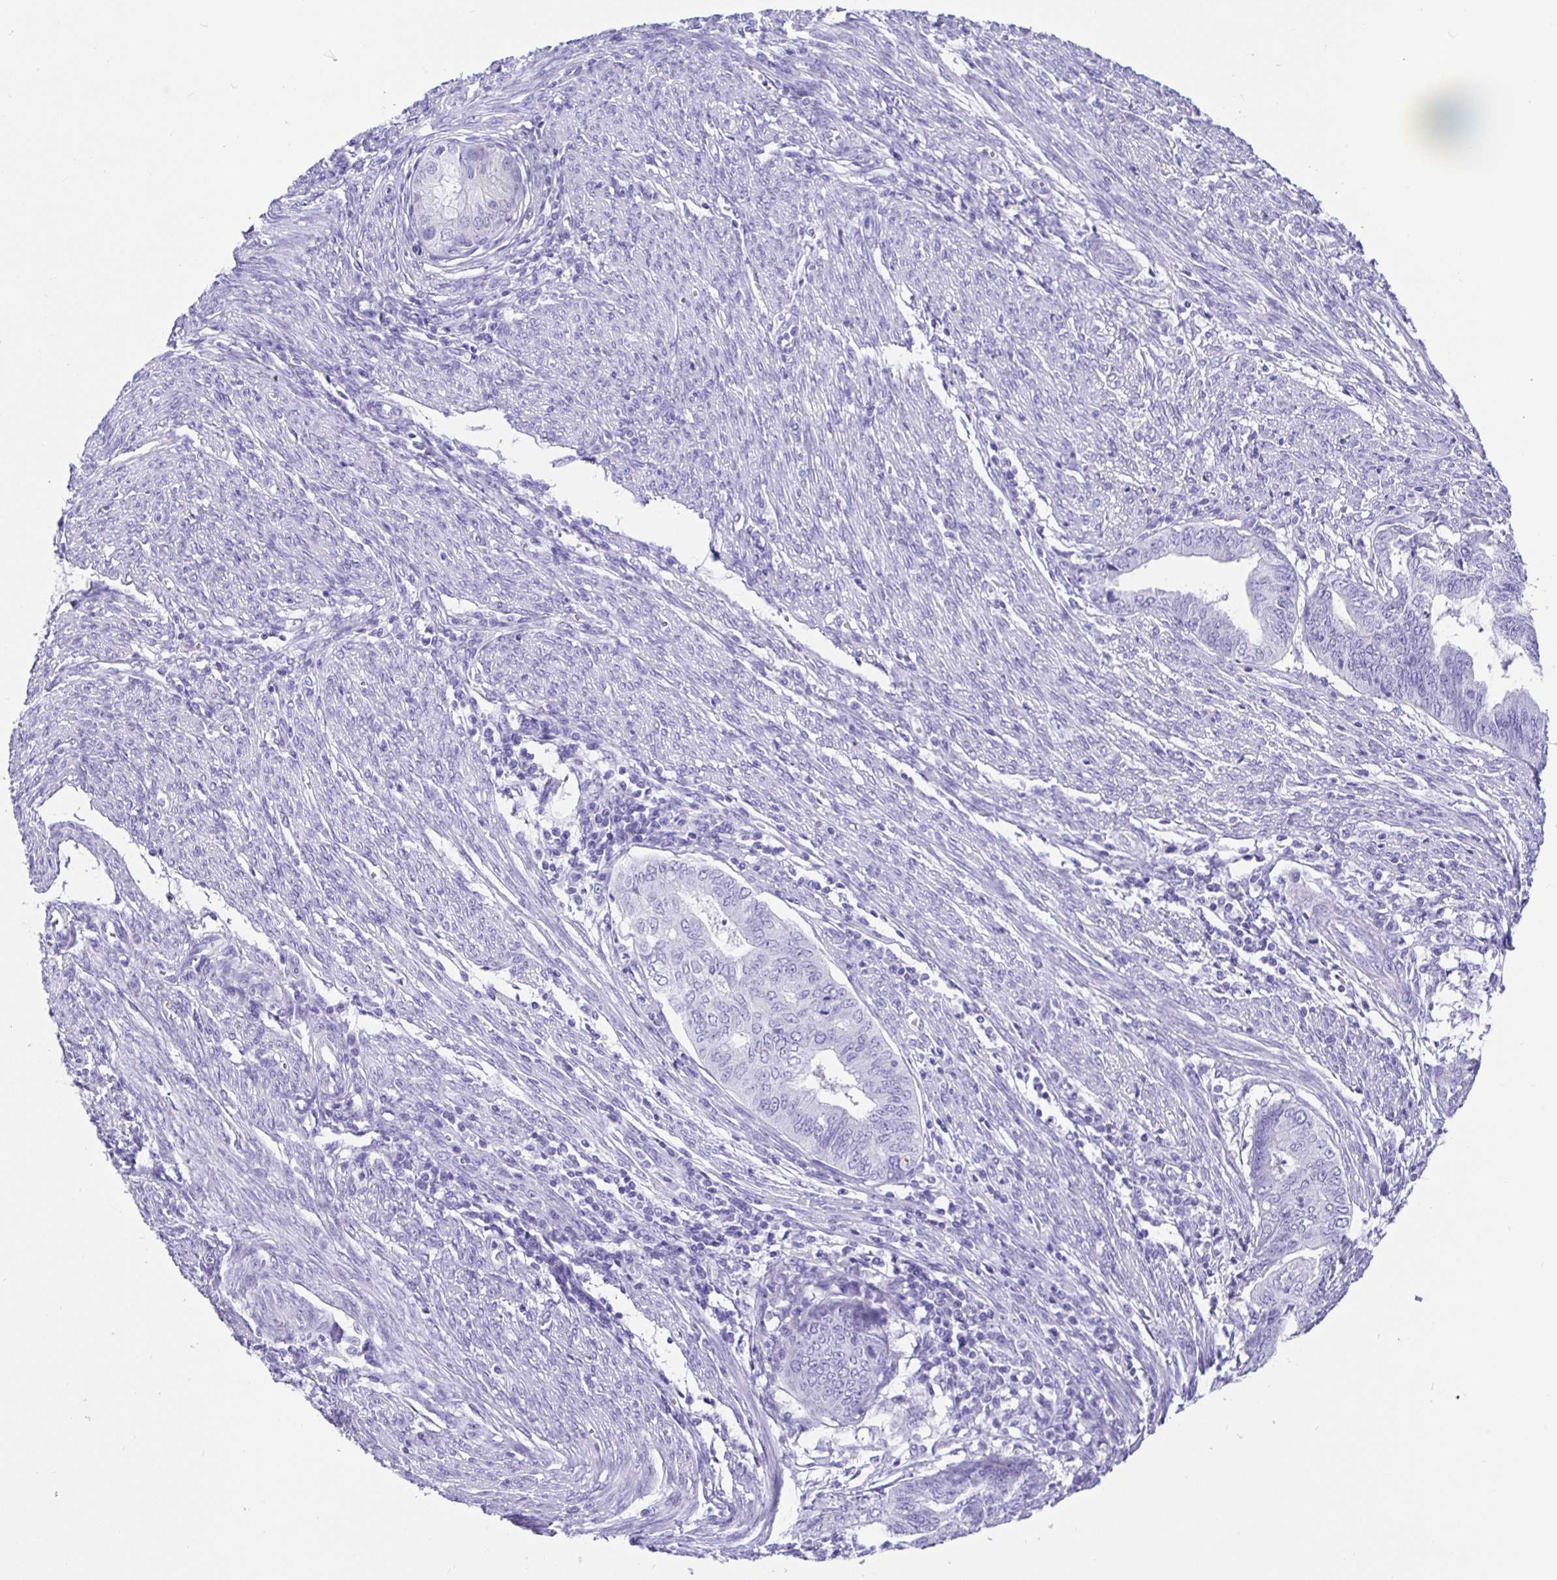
{"staining": {"intensity": "negative", "quantity": "none", "location": "none"}, "tissue": "endometrial cancer", "cell_type": "Tumor cells", "image_type": "cancer", "snomed": [{"axis": "morphology", "description": "Adenocarcinoma, NOS"}, {"axis": "topography", "description": "Endometrium"}], "caption": "Tumor cells are negative for brown protein staining in adenocarcinoma (endometrial). Brightfield microscopy of immunohistochemistry stained with DAB (3,3'-diaminobenzidine) (brown) and hematoxylin (blue), captured at high magnification.", "gene": "PRAMEF19", "patient": {"sex": "female", "age": 79}}